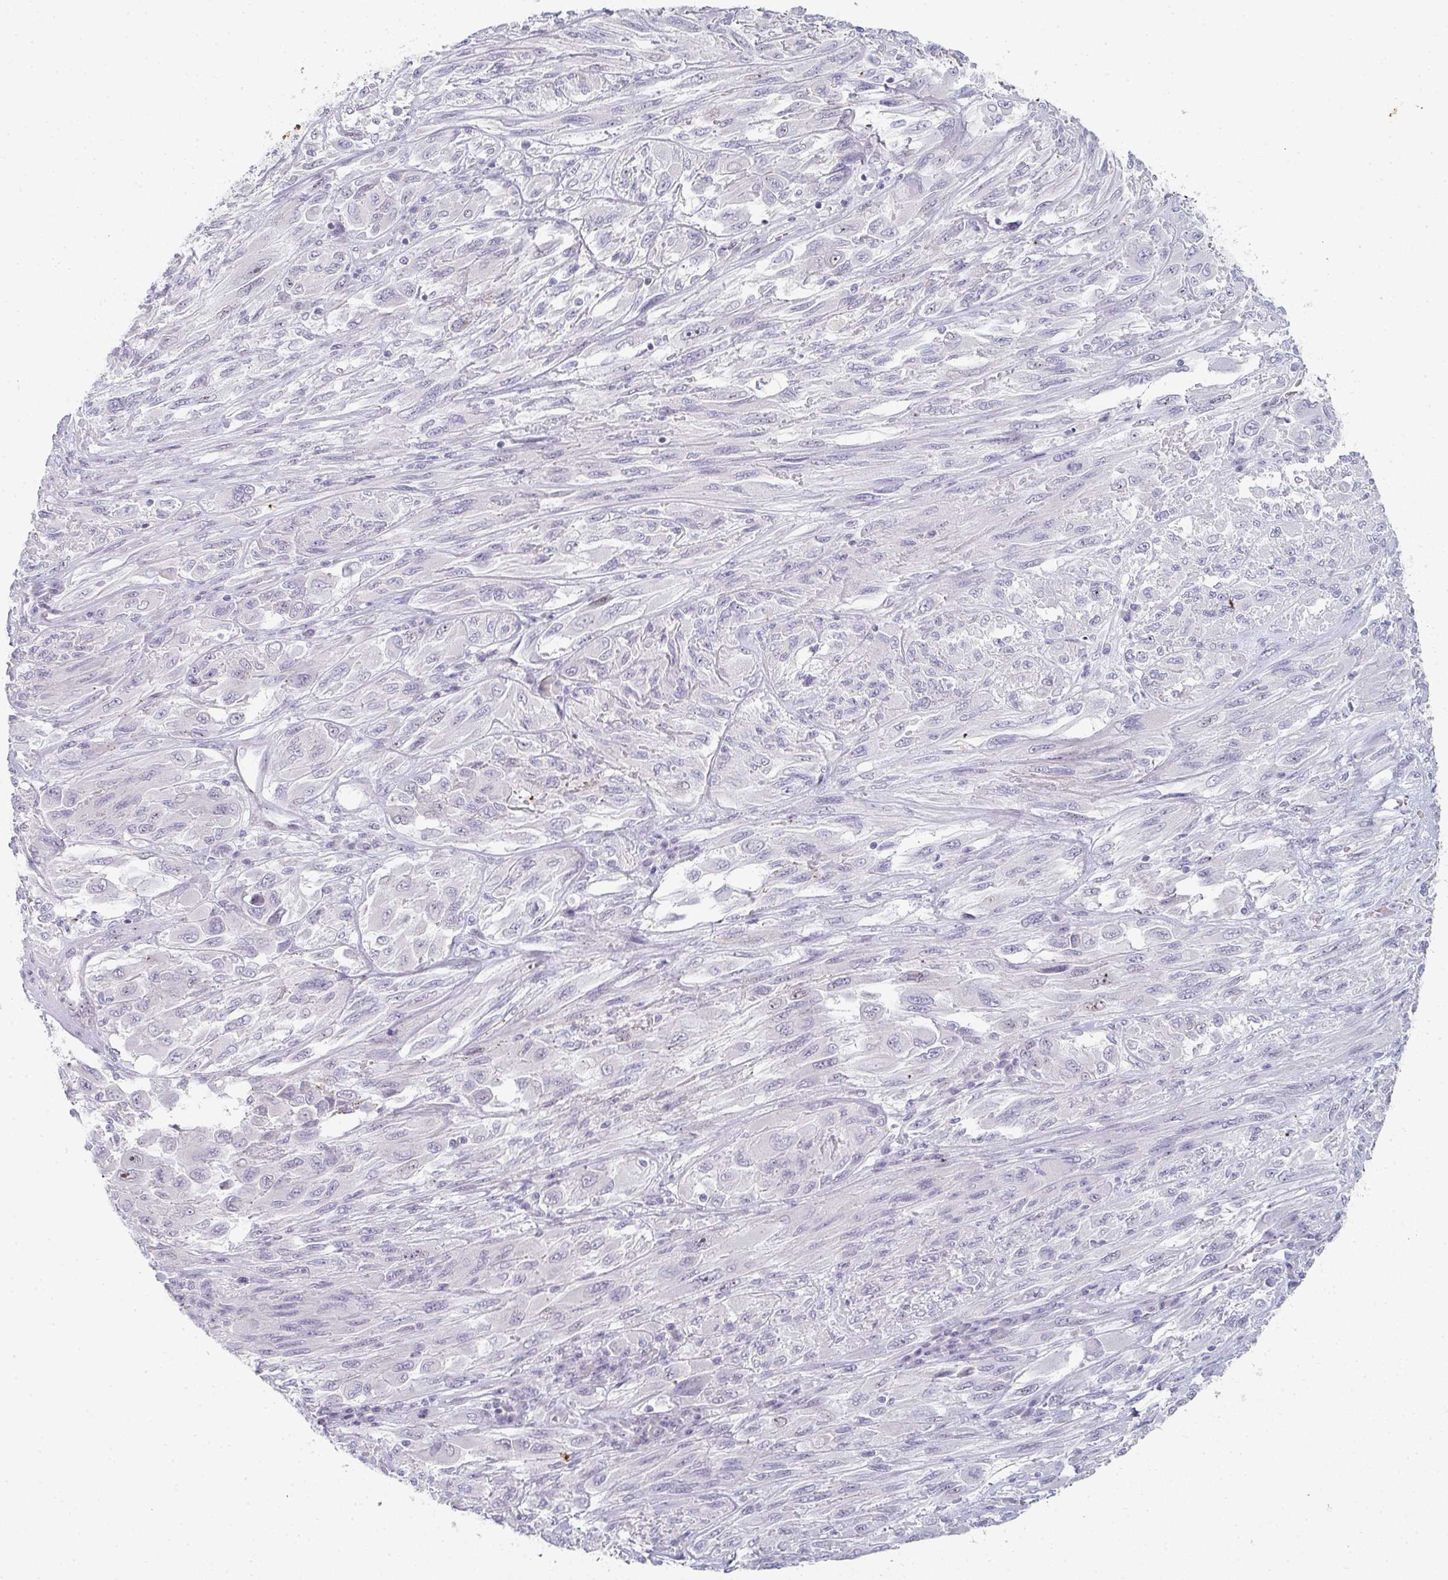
{"staining": {"intensity": "negative", "quantity": "none", "location": "none"}, "tissue": "melanoma", "cell_type": "Tumor cells", "image_type": "cancer", "snomed": [{"axis": "morphology", "description": "Malignant melanoma, NOS"}, {"axis": "topography", "description": "Skin"}], "caption": "Tumor cells show no significant protein positivity in malignant melanoma.", "gene": "POU2AF2", "patient": {"sex": "female", "age": 91}}